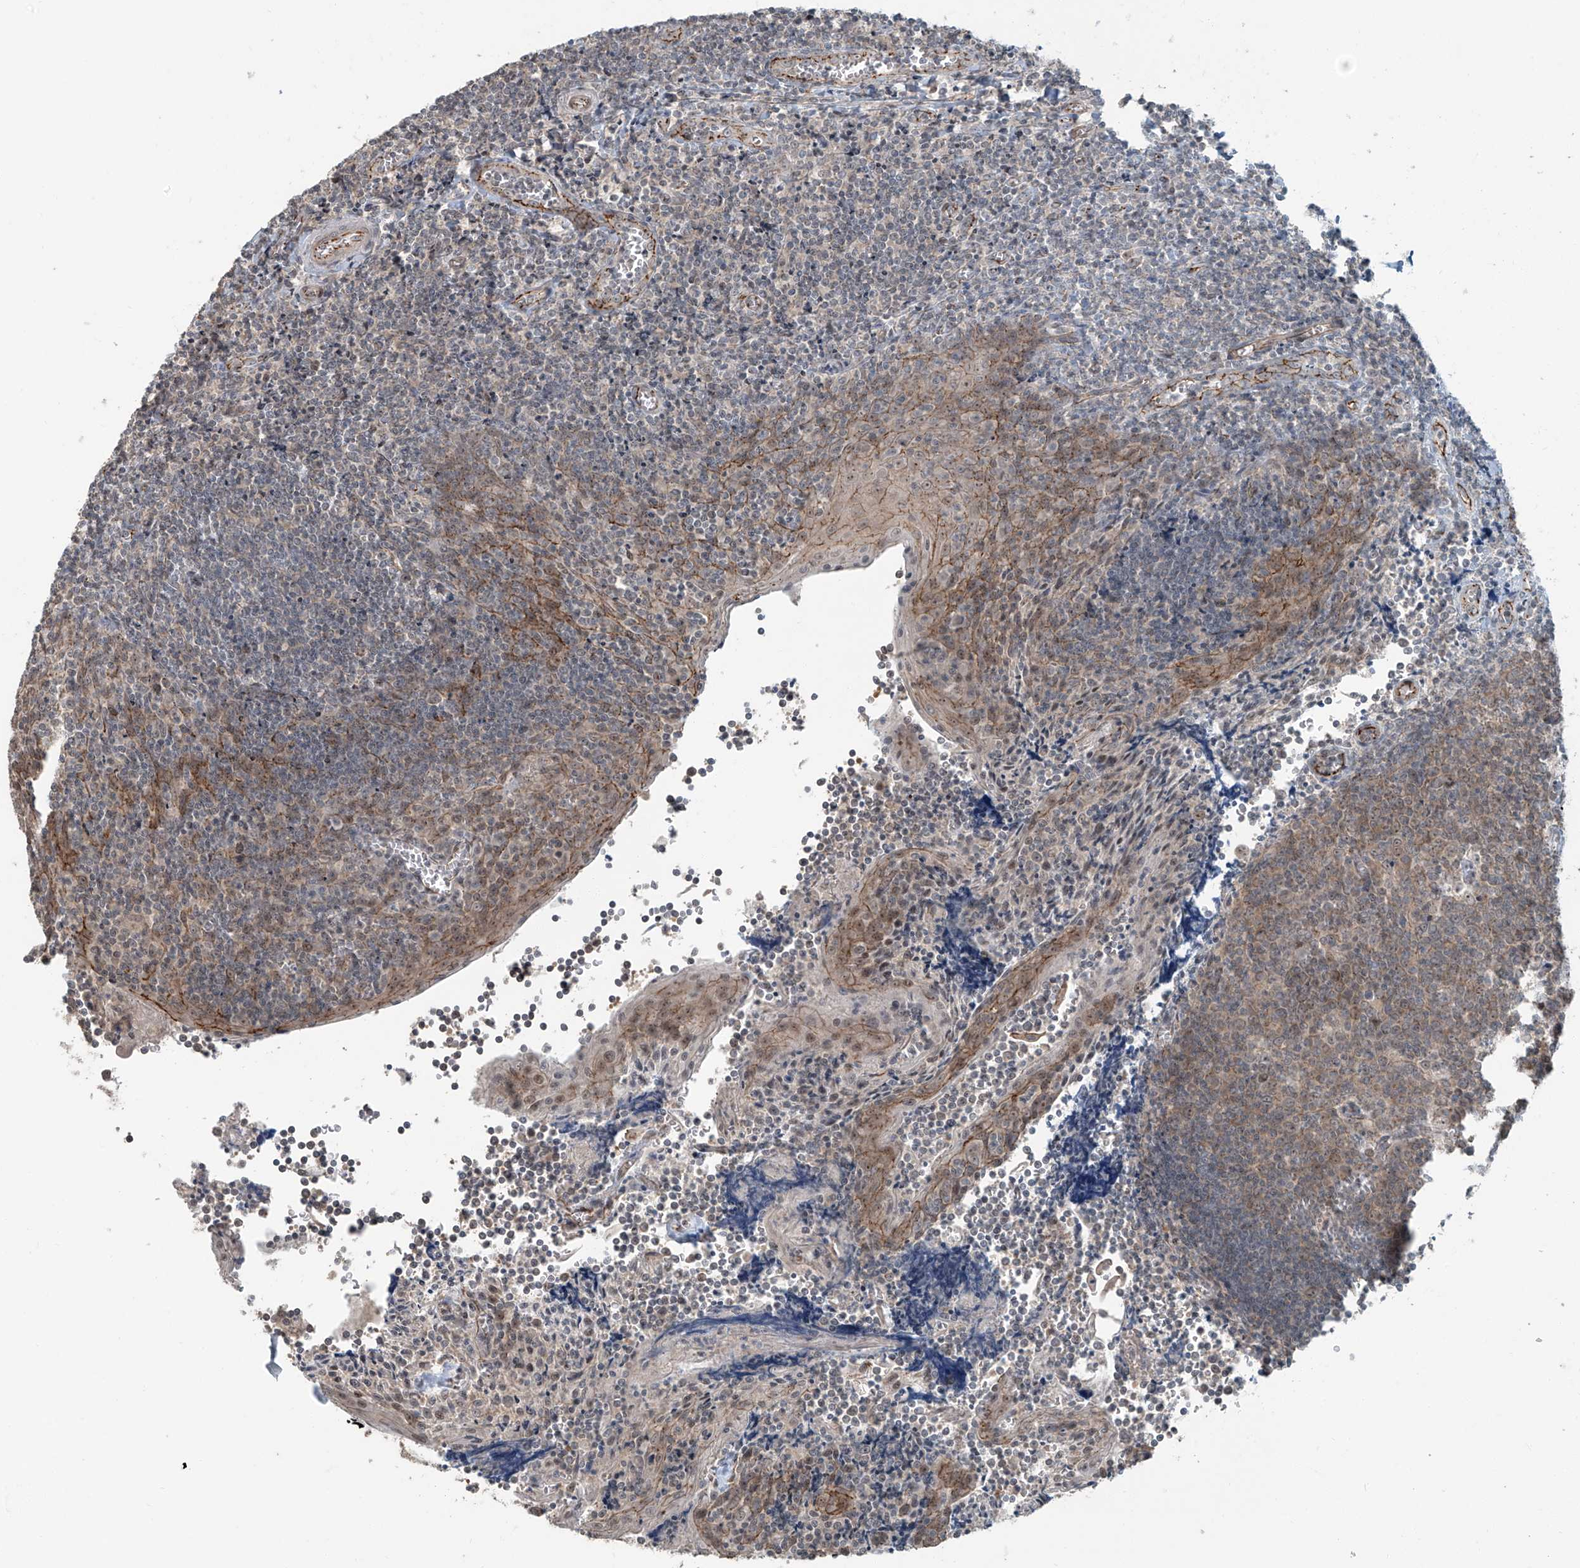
{"staining": {"intensity": "weak", "quantity": "25%-75%", "location": "cytoplasmic/membranous"}, "tissue": "tonsil", "cell_type": "Germinal center cells", "image_type": "normal", "snomed": [{"axis": "morphology", "description": "Normal tissue, NOS"}, {"axis": "topography", "description": "Tonsil"}], "caption": "High-power microscopy captured an immunohistochemistry (IHC) histopathology image of benign tonsil, revealing weak cytoplasmic/membranous expression in approximately 25%-75% of germinal center cells. The staining is performed using DAB (3,3'-diaminobenzidine) brown chromogen to label protein expression. The nuclei are counter-stained blue using hematoxylin.", "gene": "ZNF16", "patient": {"sex": "male", "age": 27}}